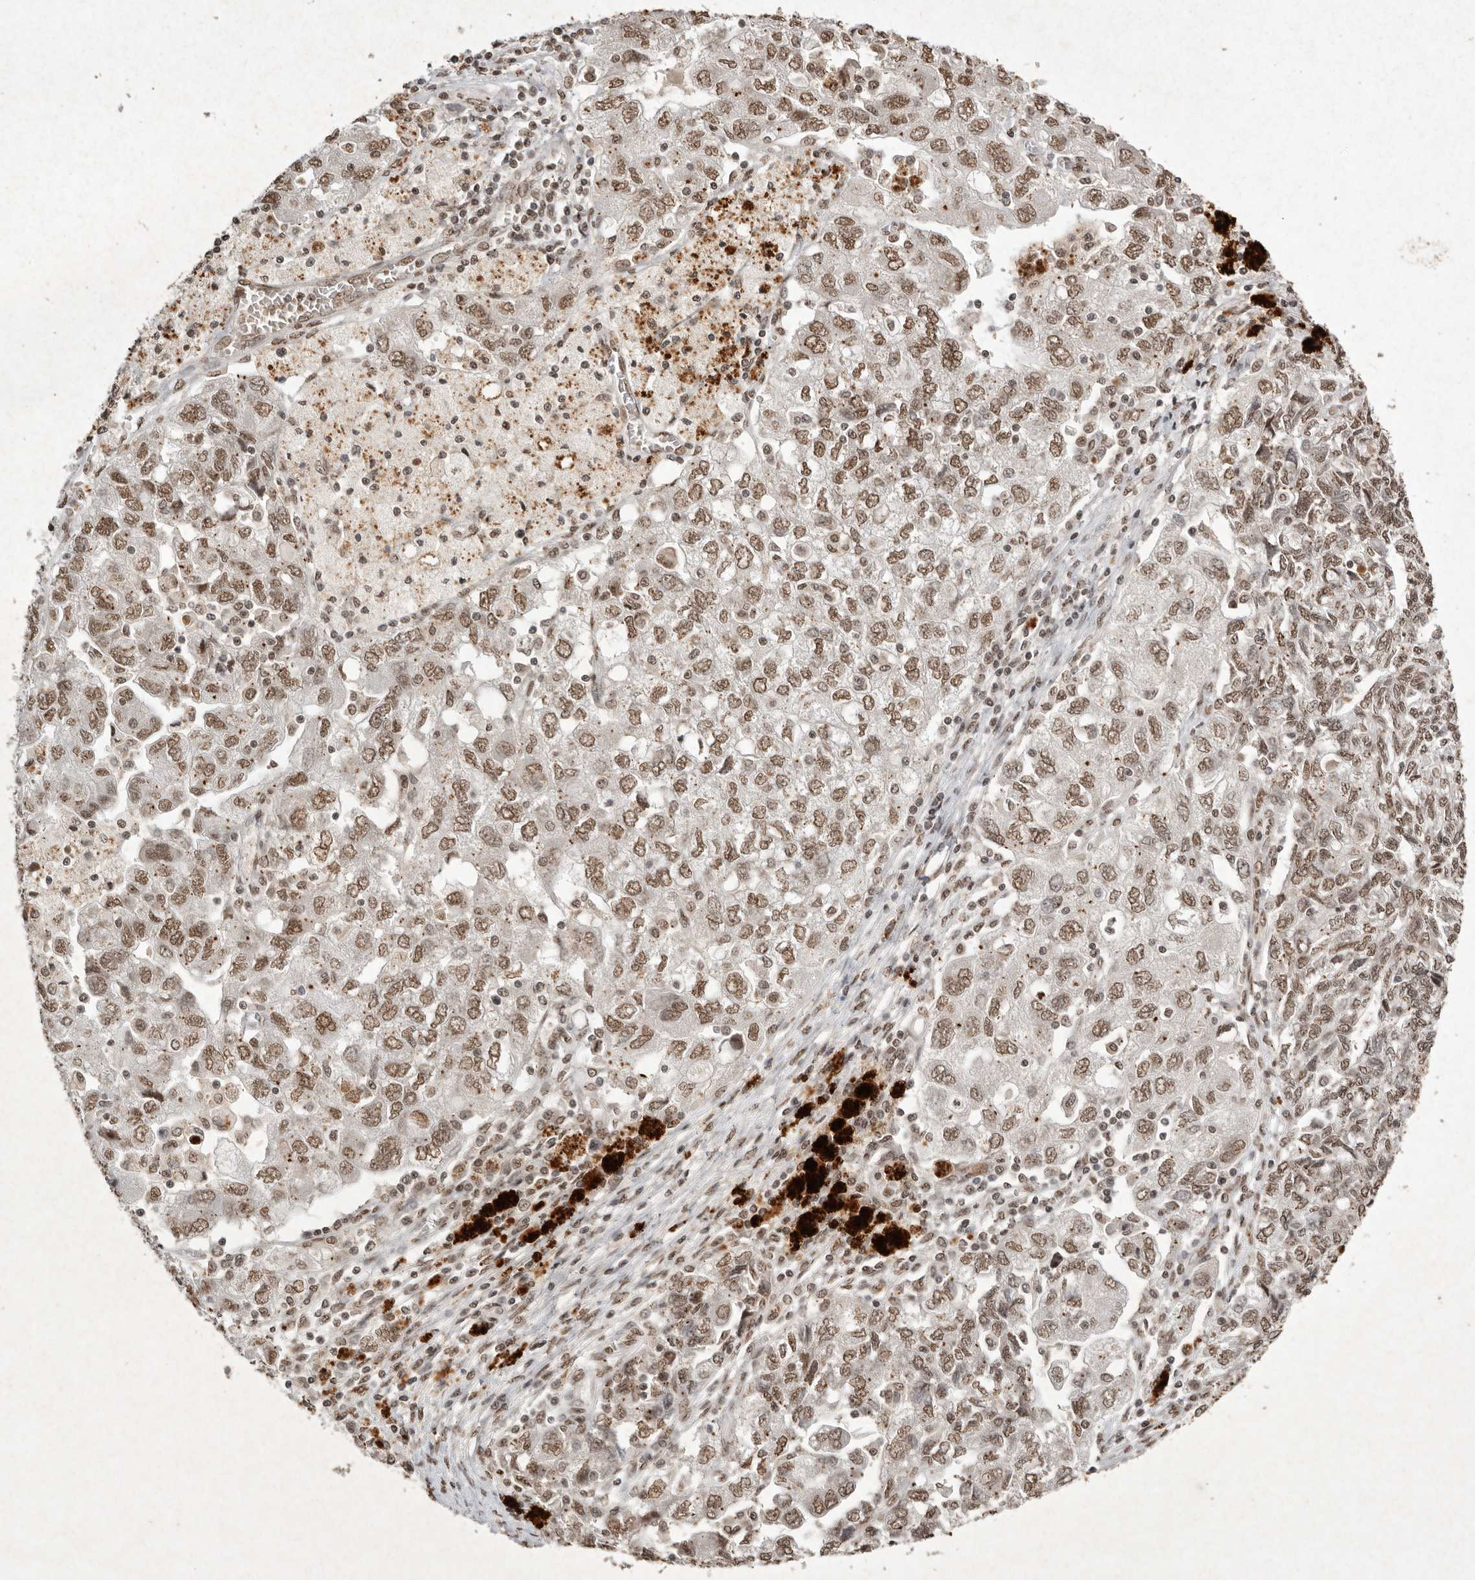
{"staining": {"intensity": "moderate", "quantity": ">75%", "location": "nuclear"}, "tissue": "ovarian cancer", "cell_type": "Tumor cells", "image_type": "cancer", "snomed": [{"axis": "morphology", "description": "Carcinoma, NOS"}, {"axis": "morphology", "description": "Cystadenocarcinoma, serous, NOS"}, {"axis": "topography", "description": "Ovary"}], "caption": "Immunohistochemistry of ovarian cancer displays medium levels of moderate nuclear positivity in about >75% of tumor cells. The protein is shown in brown color, while the nuclei are stained blue.", "gene": "NKX3-2", "patient": {"sex": "female", "age": 69}}